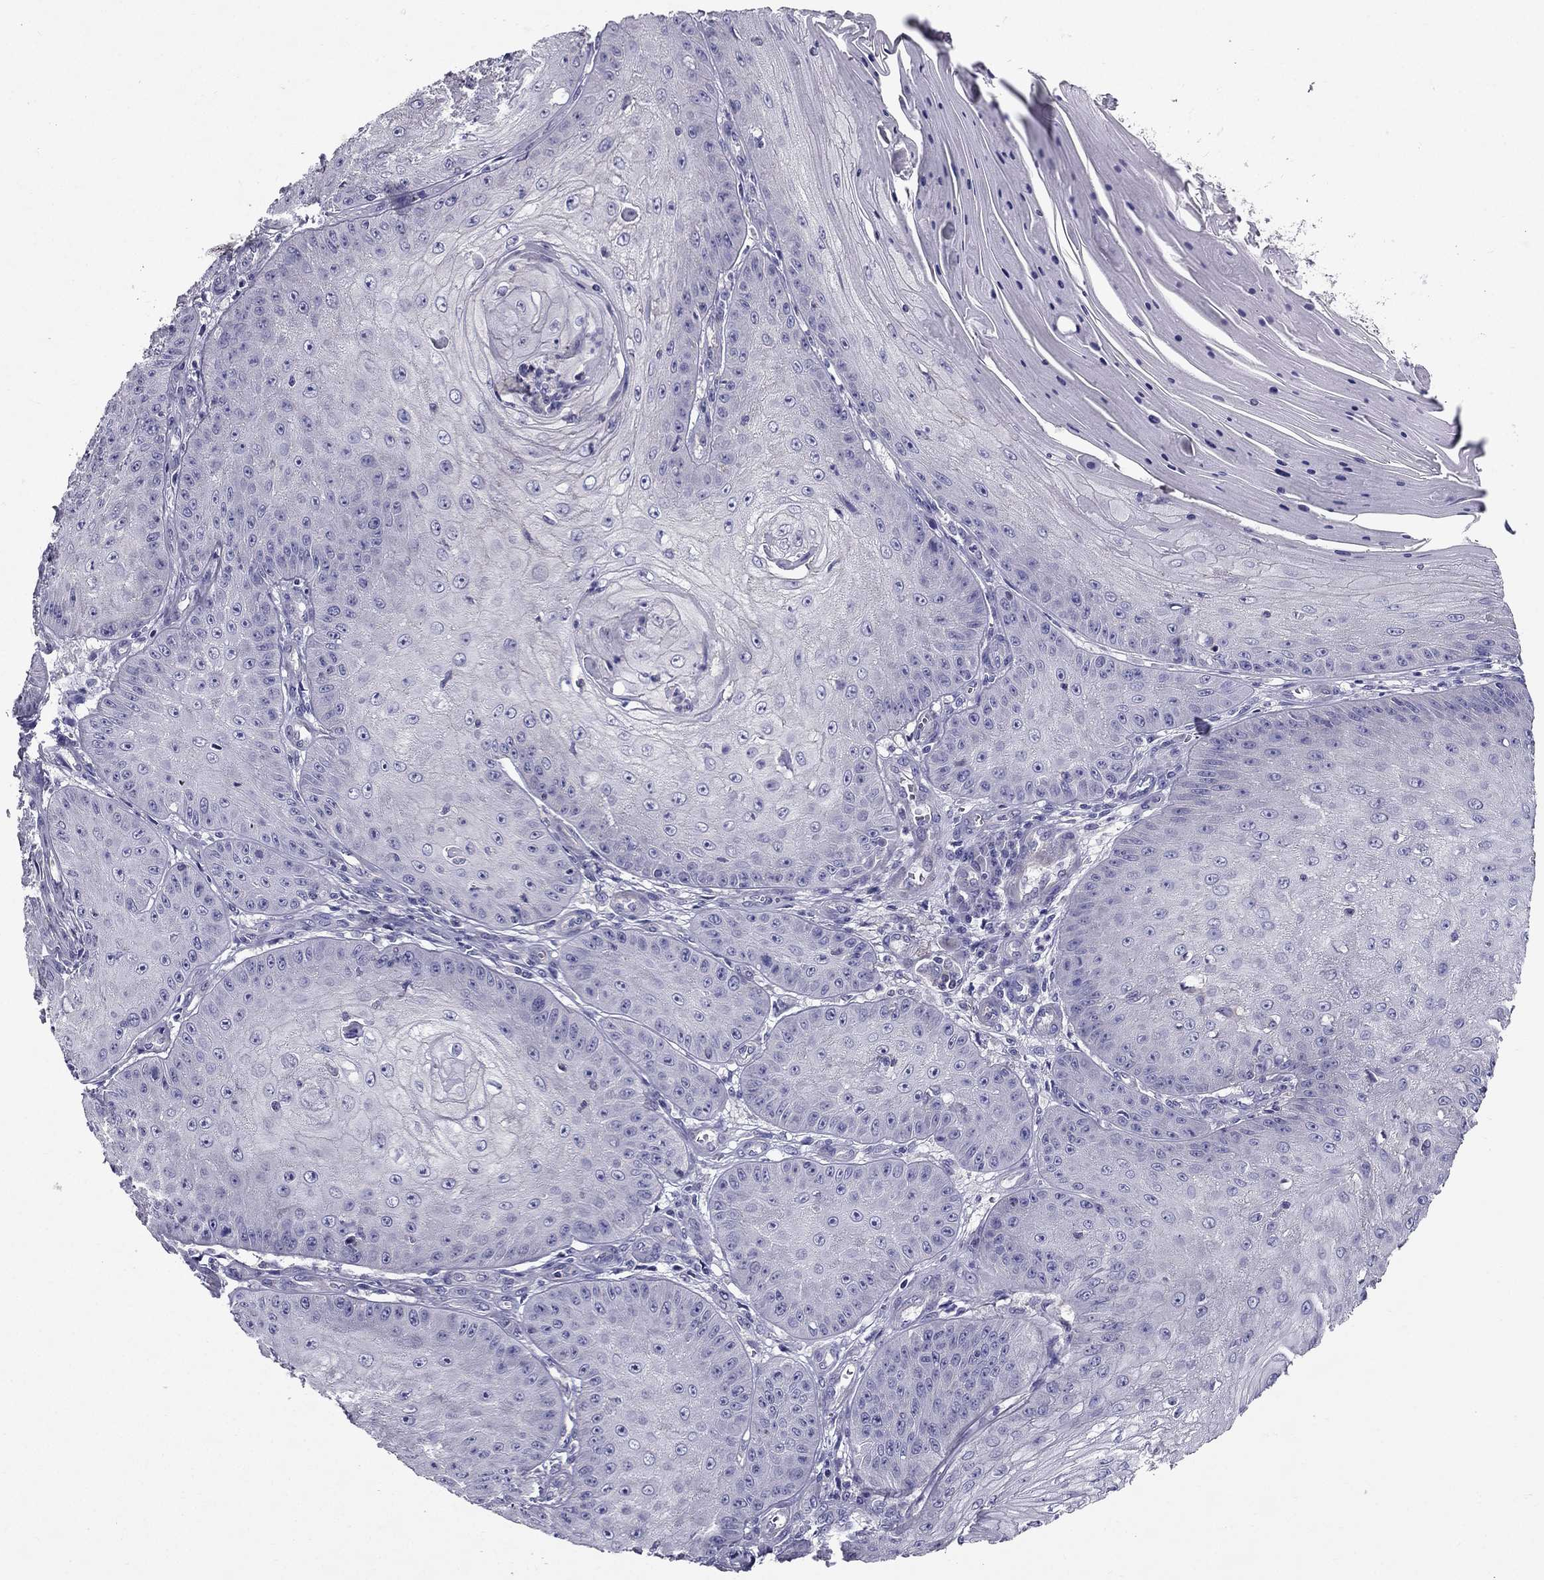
{"staining": {"intensity": "negative", "quantity": "none", "location": "none"}, "tissue": "skin cancer", "cell_type": "Tumor cells", "image_type": "cancer", "snomed": [{"axis": "morphology", "description": "Squamous cell carcinoma, NOS"}, {"axis": "topography", "description": "Skin"}], "caption": "Squamous cell carcinoma (skin) was stained to show a protein in brown. There is no significant positivity in tumor cells.", "gene": "AAK1", "patient": {"sex": "male", "age": 70}}